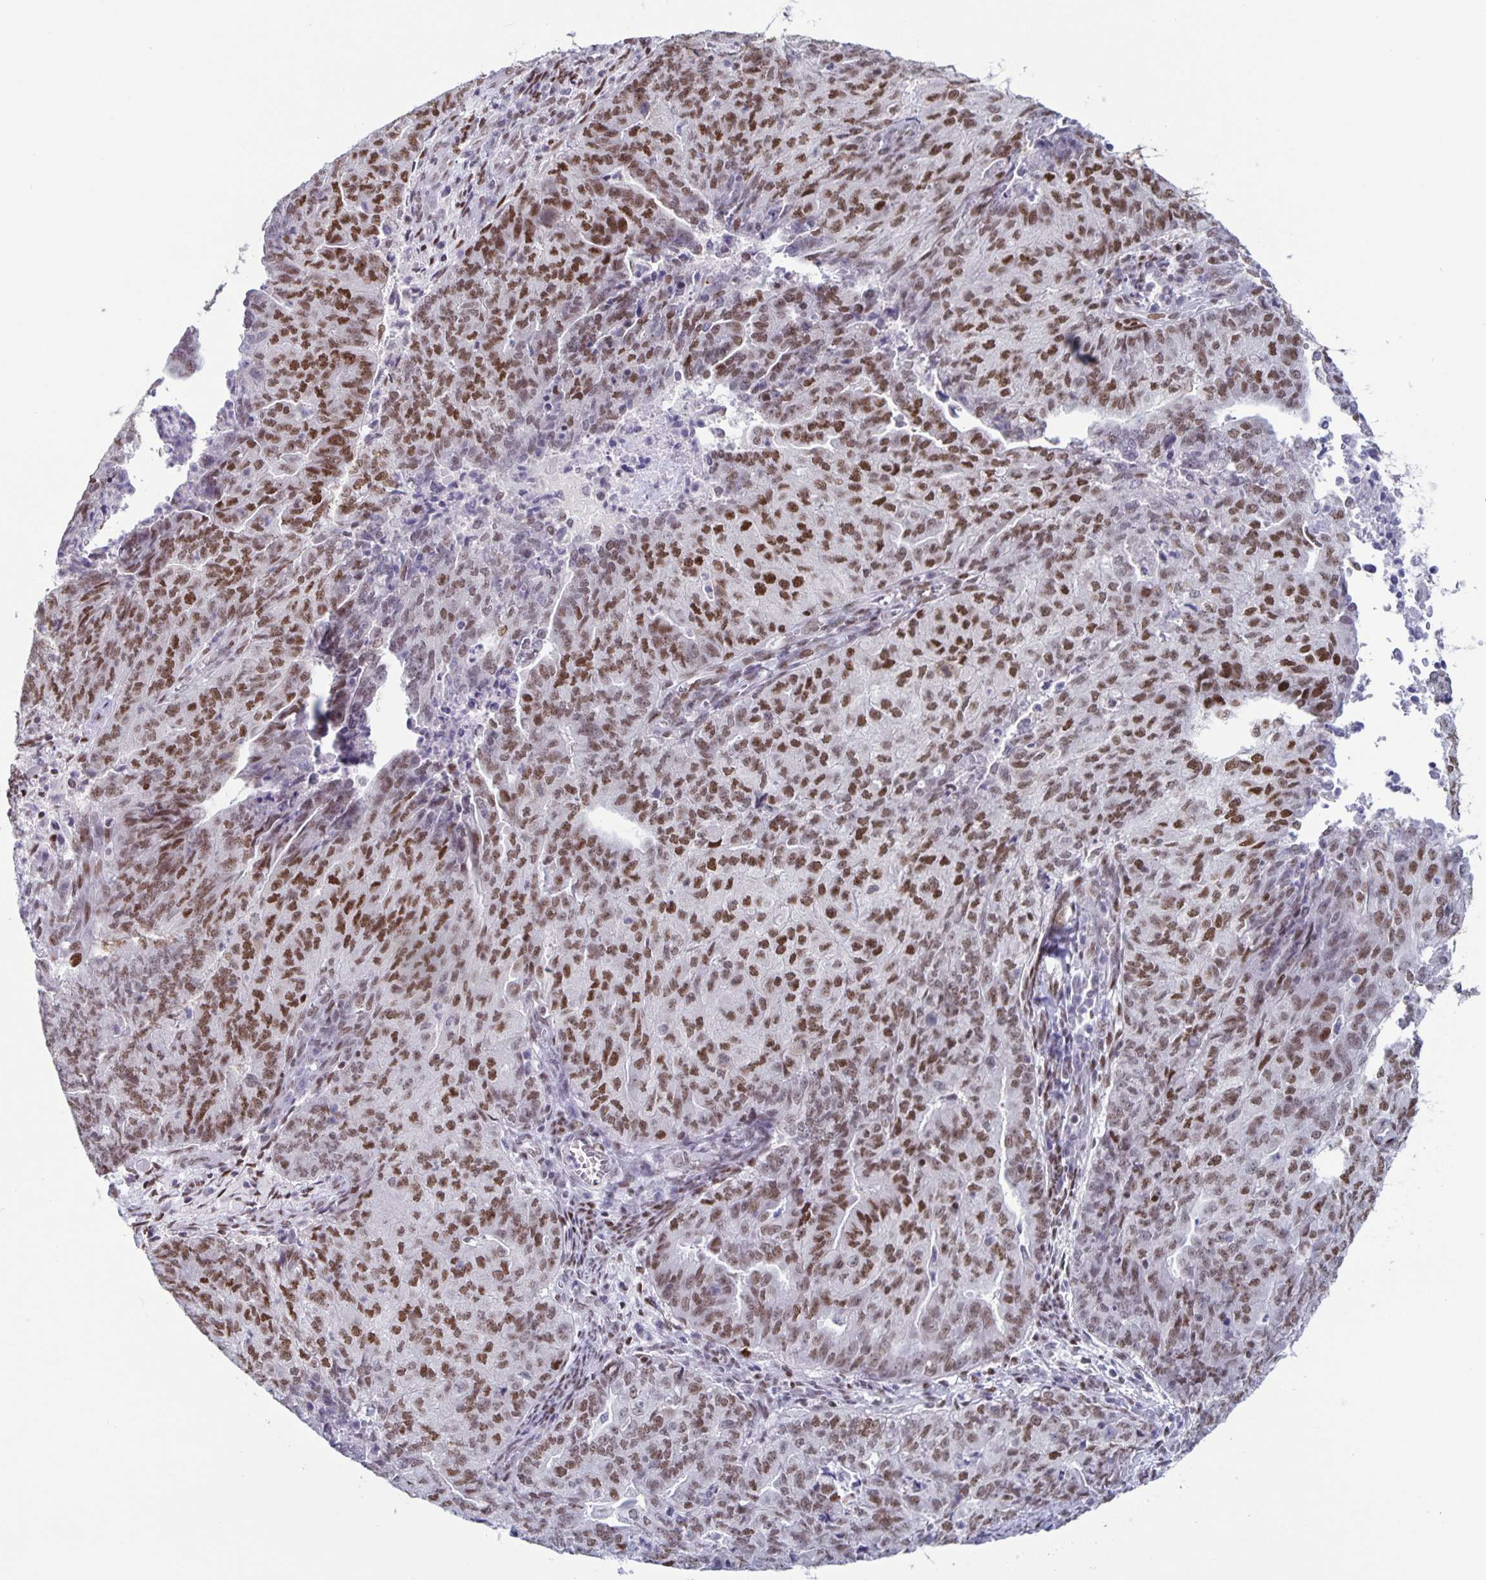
{"staining": {"intensity": "moderate", "quantity": ">75%", "location": "nuclear"}, "tissue": "endometrial cancer", "cell_type": "Tumor cells", "image_type": "cancer", "snomed": [{"axis": "morphology", "description": "Adenocarcinoma, NOS"}, {"axis": "topography", "description": "Endometrium"}], "caption": "A brown stain shows moderate nuclear expression of a protein in endometrial cancer (adenocarcinoma) tumor cells.", "gene": "JUND", "patient": {"sex": "female", "age": 82}}